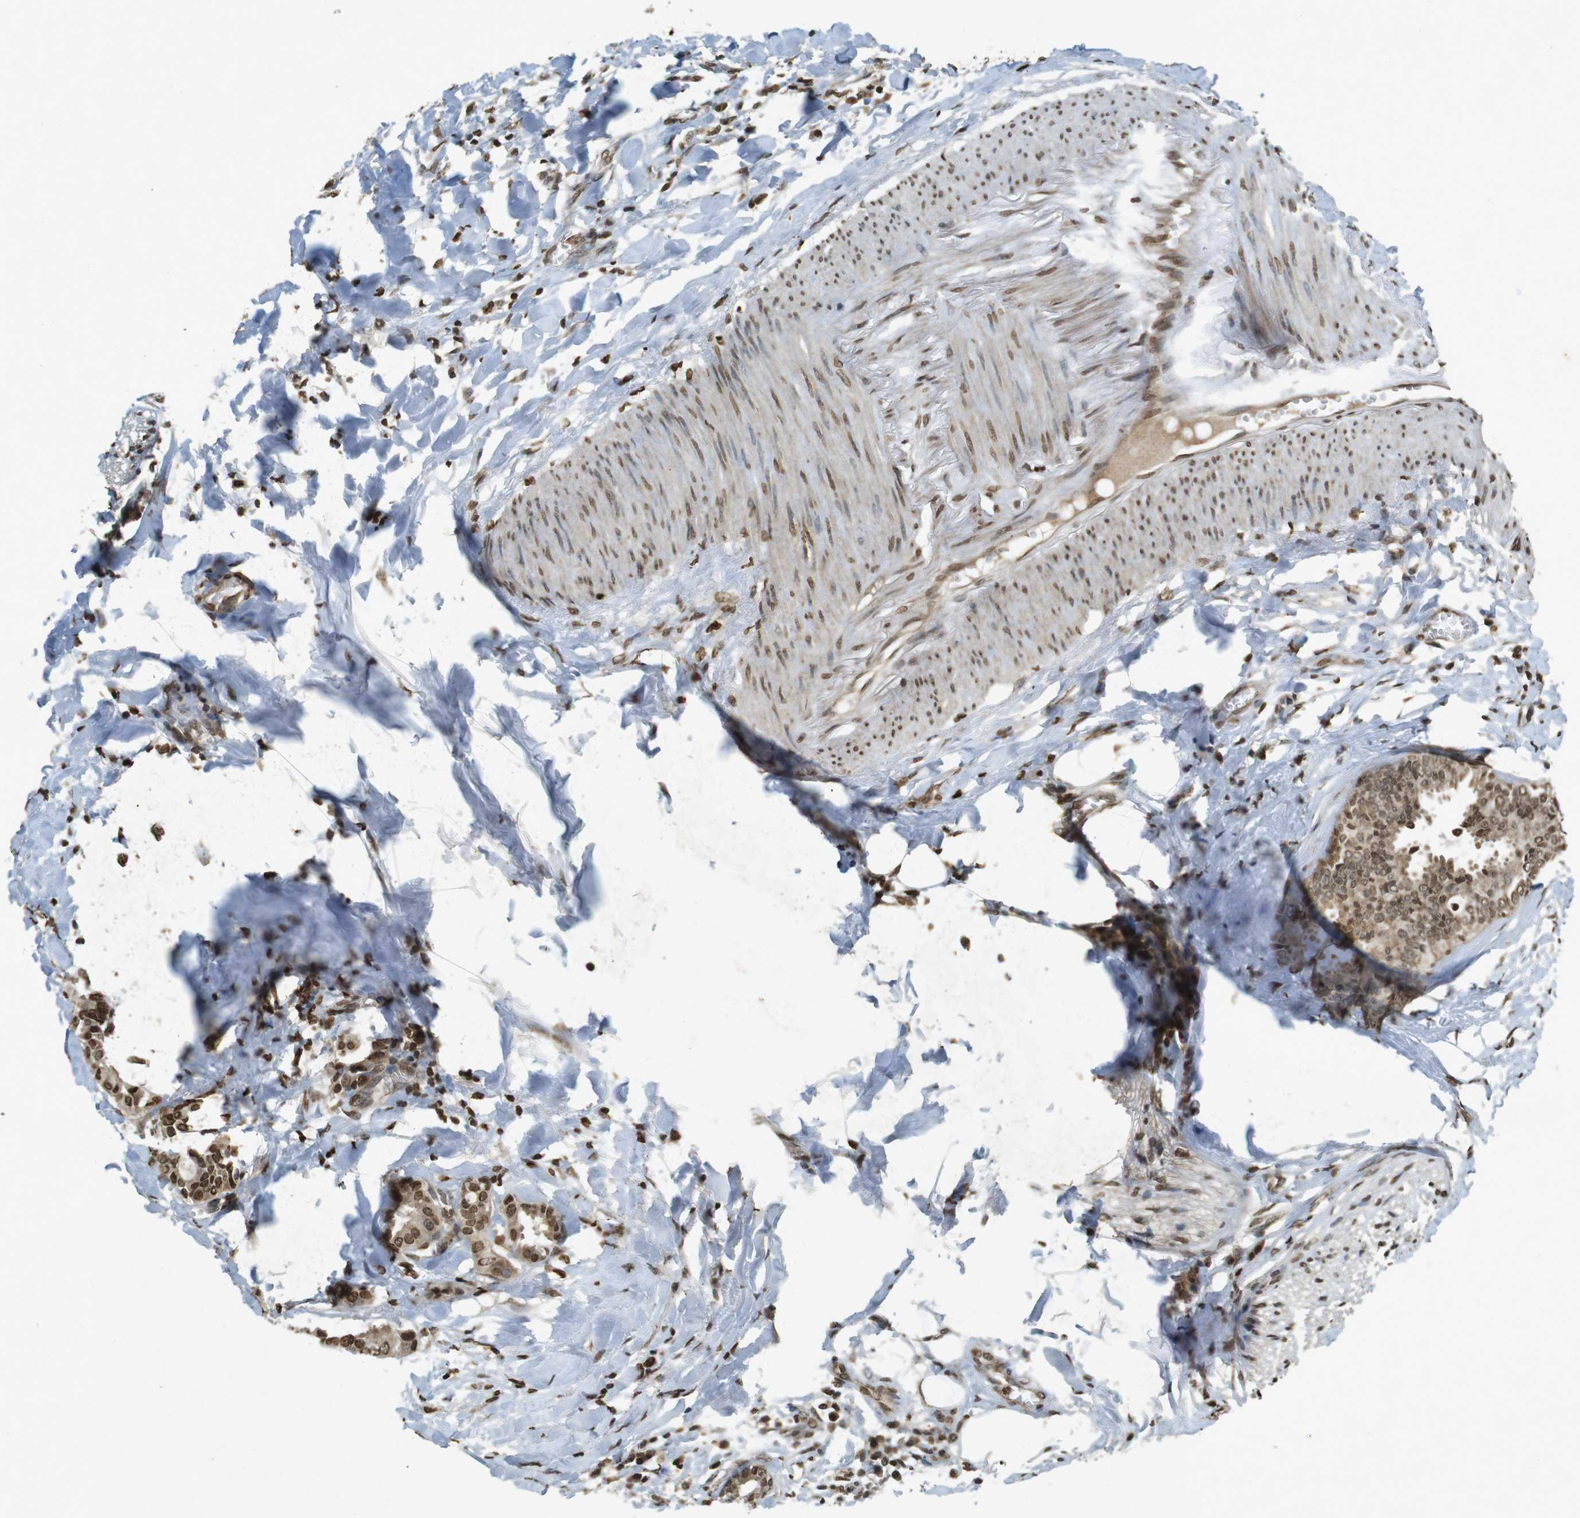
{"staining": {"intensity": "moderate", "quantity": ">75%", "location": "cytoplasmic/membranous,nuclear"}, "tissue": "head and neck cancer", "cell_type": "Tumor cells", "image_type": "cancer", "snomed": [{"axis": "morphology", "description": "Adenocarcinoma, NOS"}, {"axis": "topography", "description": "Salivary gland"}, {"axis": "topography", "description": "Head-Neck"}], "caption": "There is medium levels of moderate cytoplasmic/membranous and nuclear expression in tumor cells of head and neck cancer, as demonstrated by immunohistochemical staining (brown color).", "gene": "ORC4", "patient": {"sex": "female", "age": 59}}